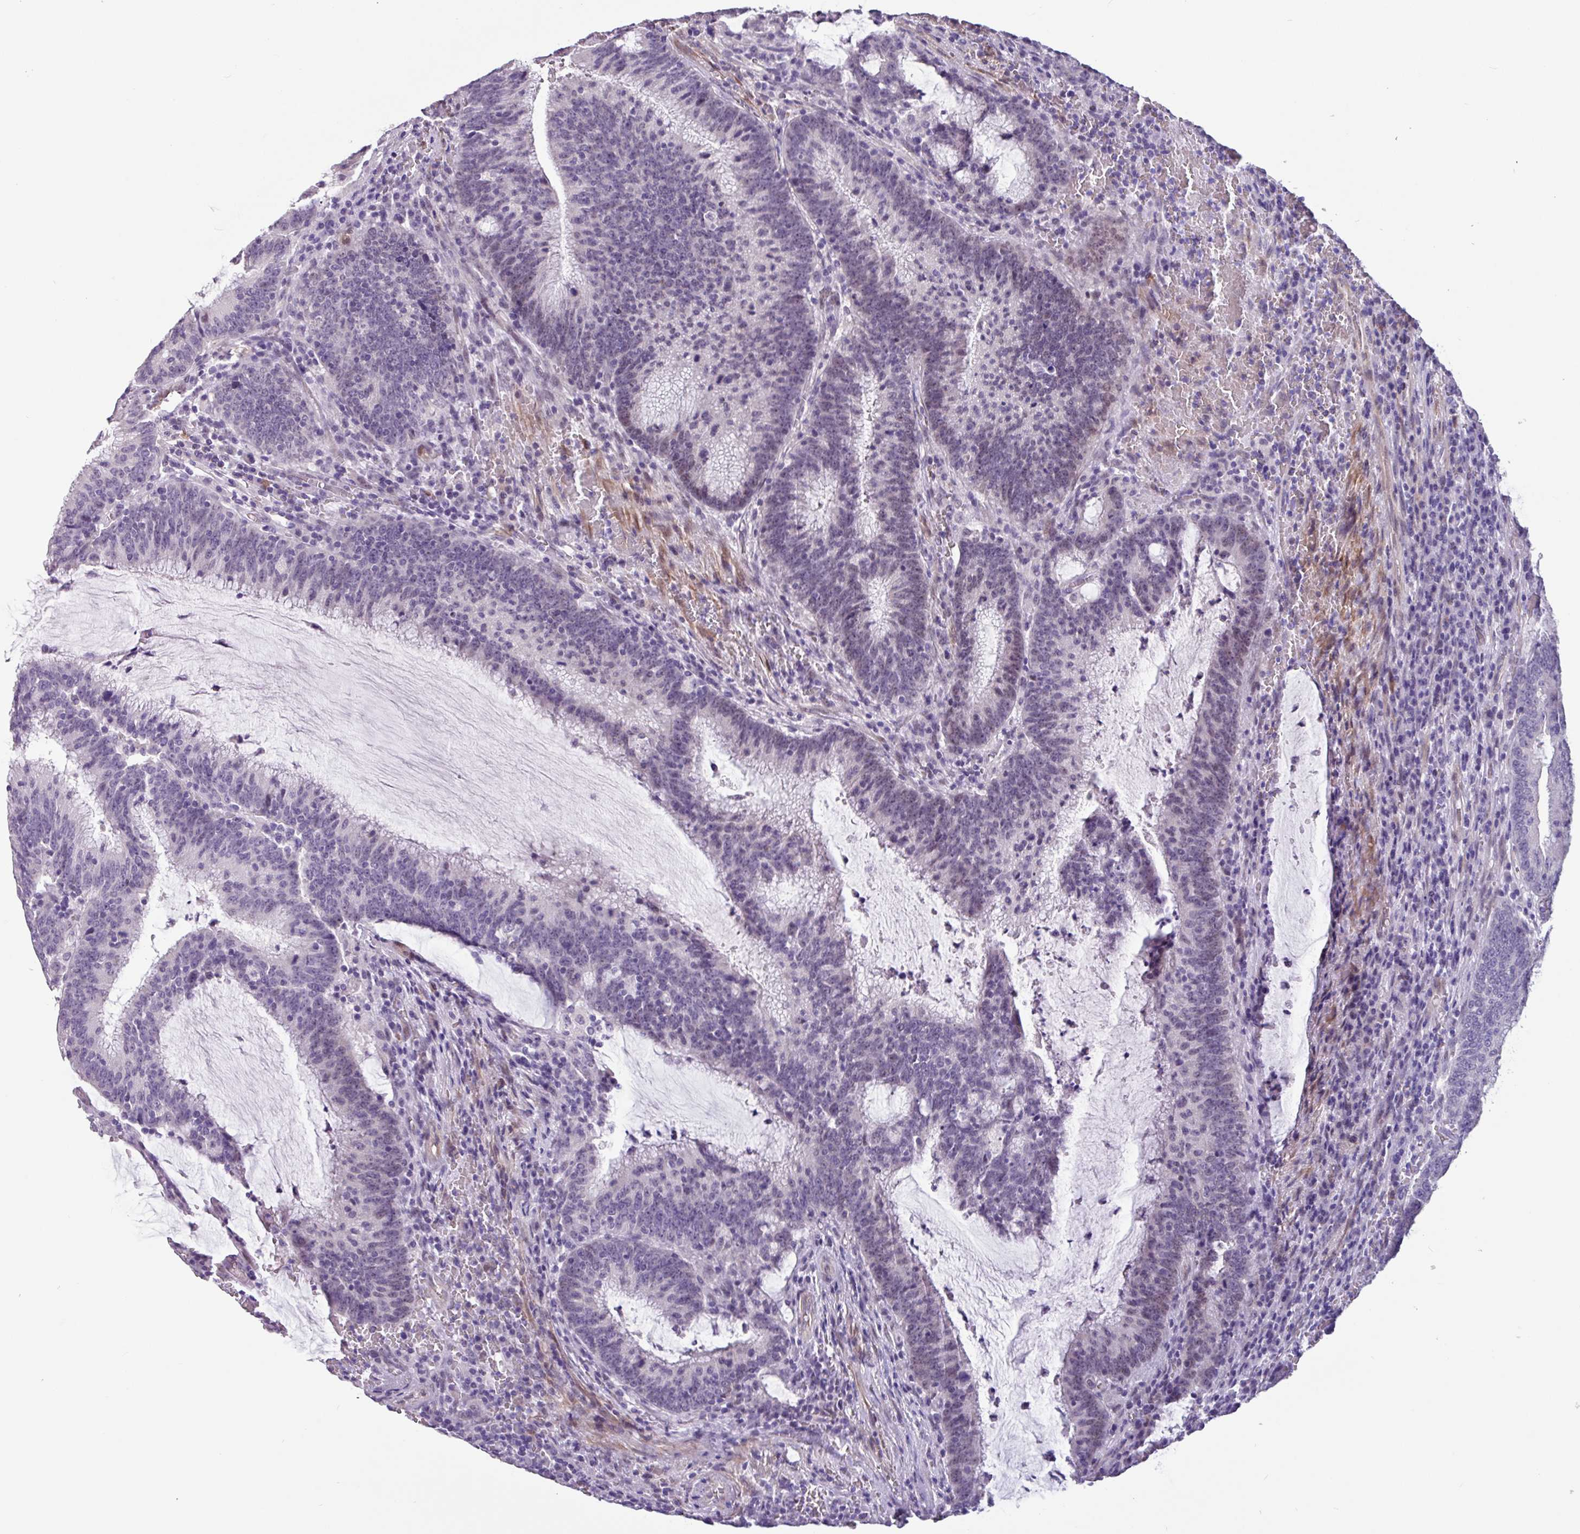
{"staining": {"intensity": "weak", "quantity": "<25%", "location": "nuclear"}, "tissue": "colorectal cancer", "cell_type": "Tumor cells", "image_type": "cancer", "snomed": [{"axis": "morphology", "description": "Adenocarcinoma, NOS"}, {"axis": "topography", "description": "Rectum"}], "caption": "Photomicrograph shows no significant protein positivity in tumor cells of colorectal cancer (adenocarcinoma).", "gene": "OTX1", "patient": {"sex": "female", "age": 77}}